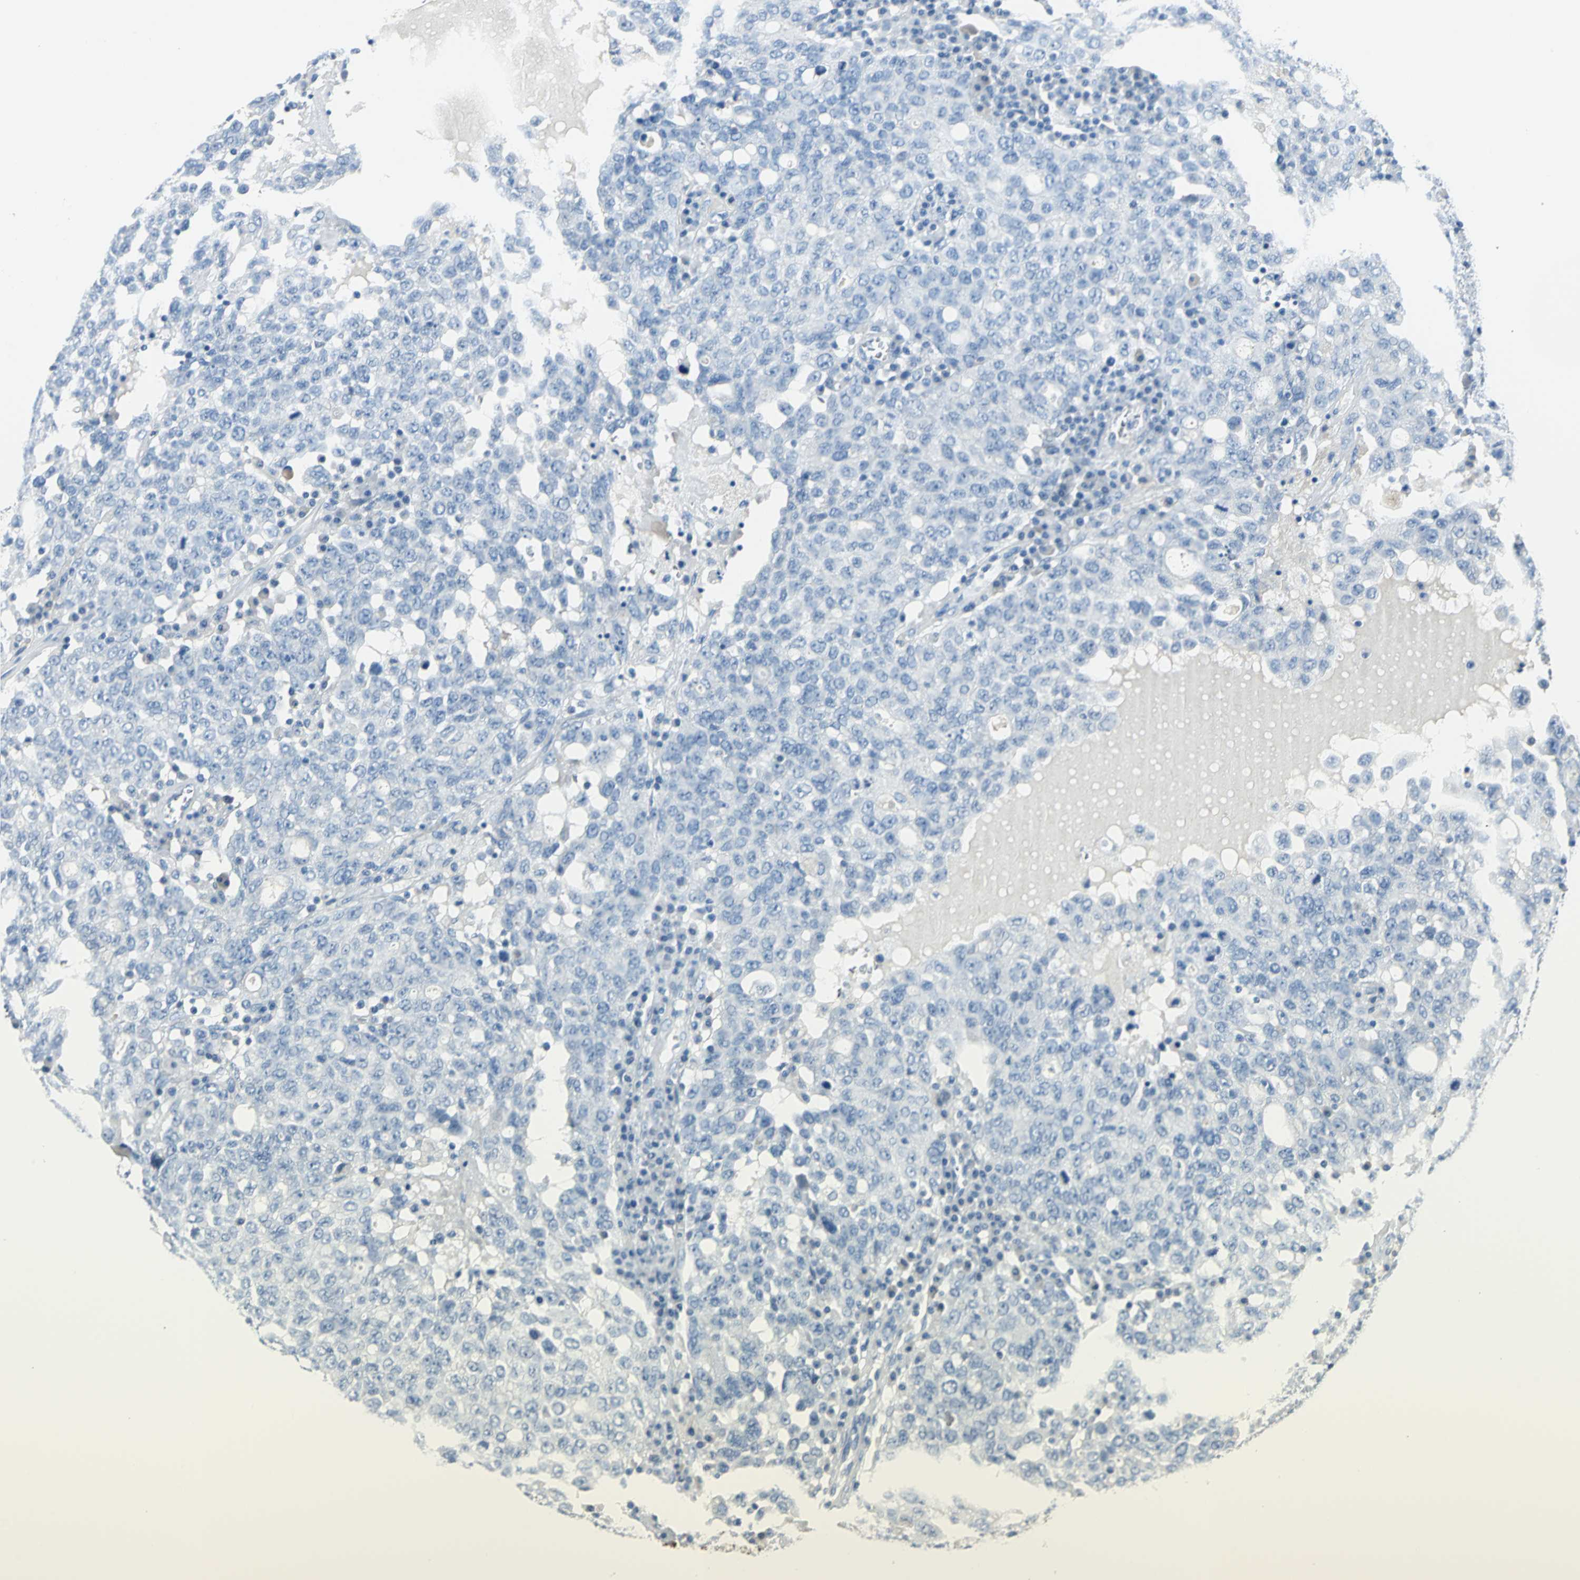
{"staining": {"intensity": "negative", "quantity": "none", "location": "none"}, "tissue": "ovarian cancer", "cell_type": "Tumor cells", "image_type": "cancer", "snomed": [{"axis": "morphology", "description": "Carcinoma, endometroid"}, {"axis": "topography", "description": "Ovary"}], "caption": "DAB (3,3'-diaminobenzidine) immunohistochemical staining of ovarian endometroid carcinoma displays no significant staining in tumor cells.", "gene": "PKLR", "patient": {"sex": "female", "age": 62}}